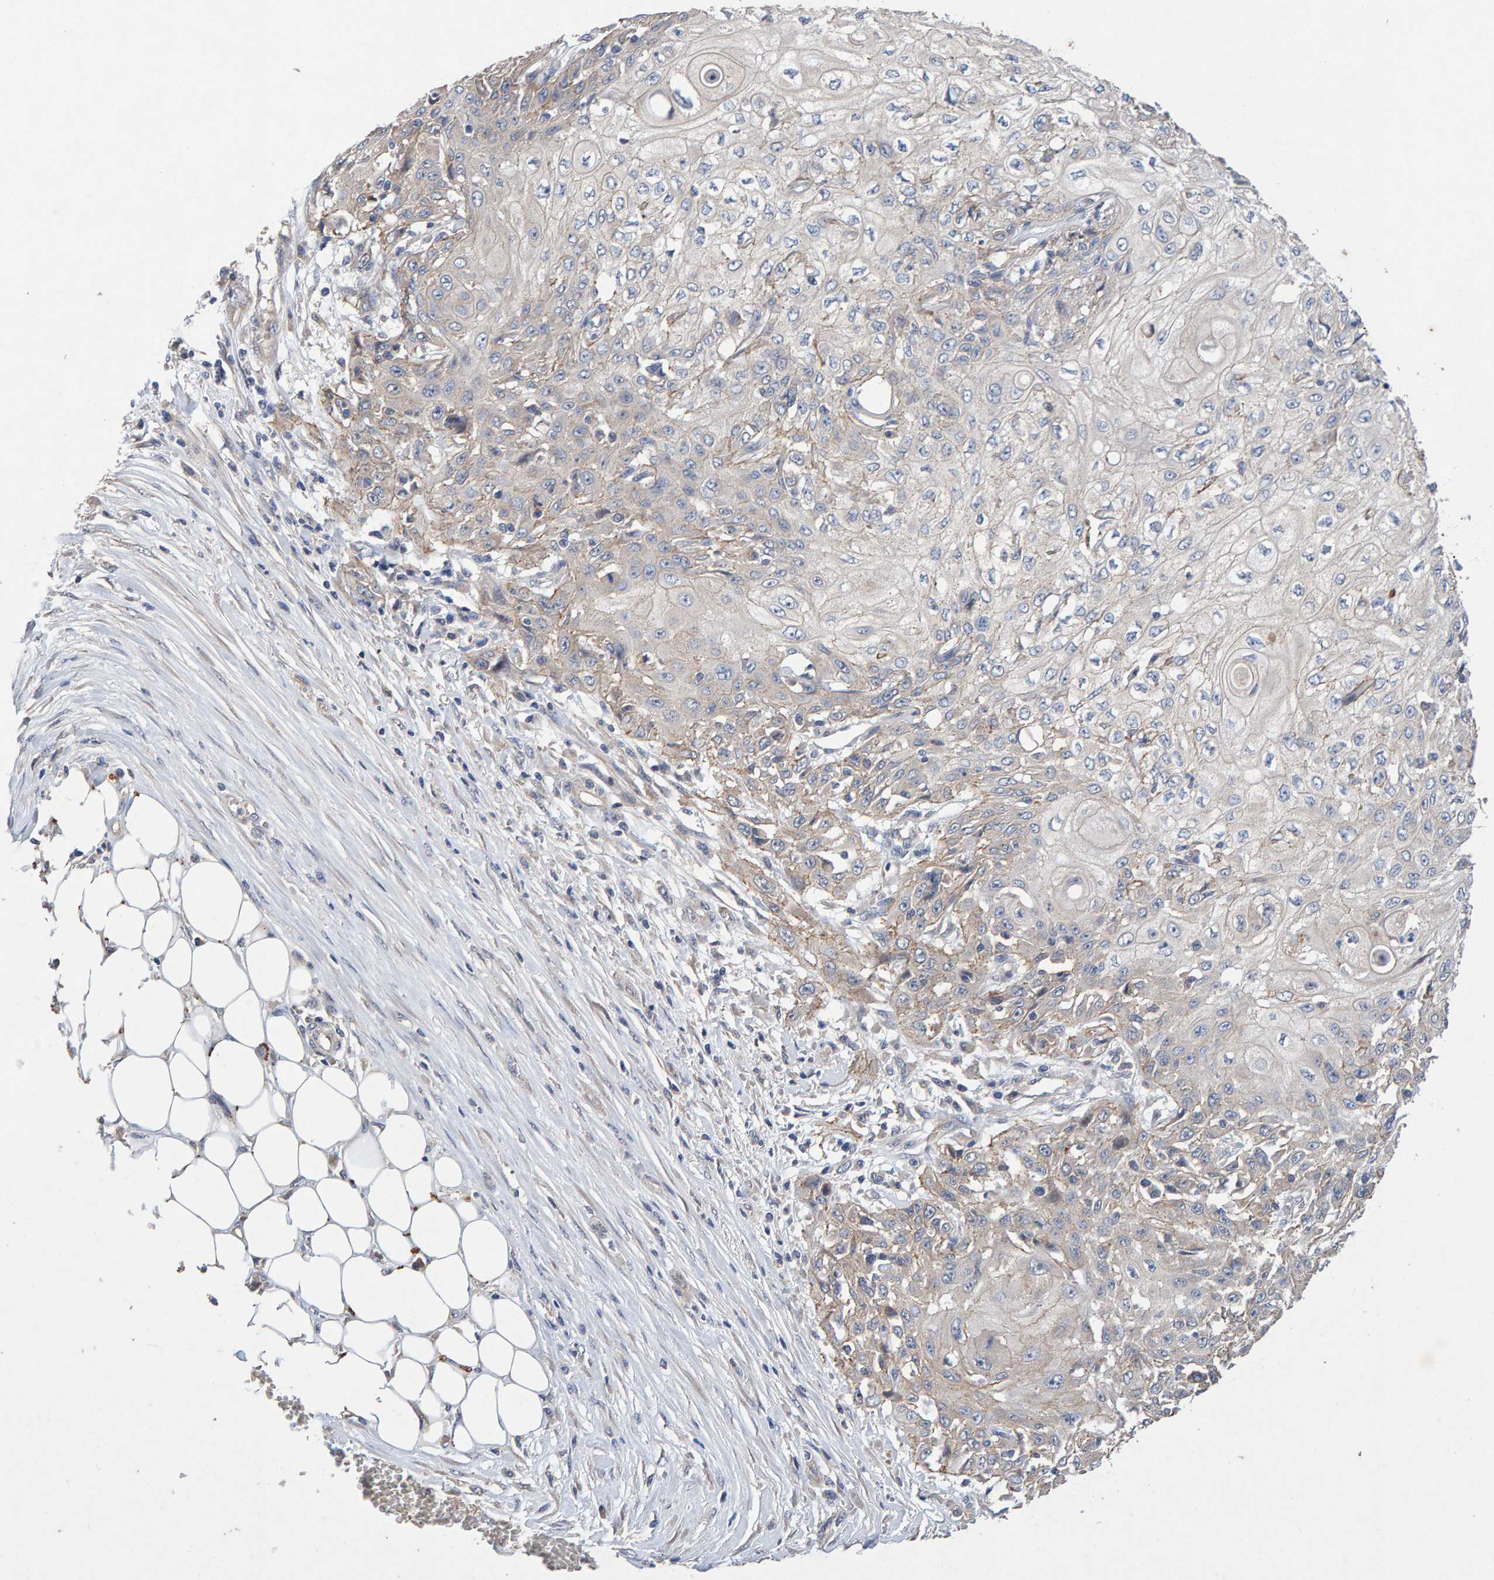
{"staining": {"intensity": "weak", "quantity": "<25%", "location": "cytoplasmic/membranous"}, "tissue": "skin cancer", "cell_type": "Tumor cells", "image_type": "cancer", "snomed": [{"axis": "morphology", "description": "Squamous cell carcinoma, NOS"}, {"axis": "morphology", "description": "Squamous cell carcinoma, metastatic, NOS"}, {"axis": "topography", "description": "Skin"}, {"axis": "topography", "description": "Lymph node"}], "caption": "Immunohistochemistry of skin cancer (squamous cell carcinoma) exhibits no positivity in tumor cells.", "gene": "EFR3A", "patient": {"sex": "male", "age": 75}}